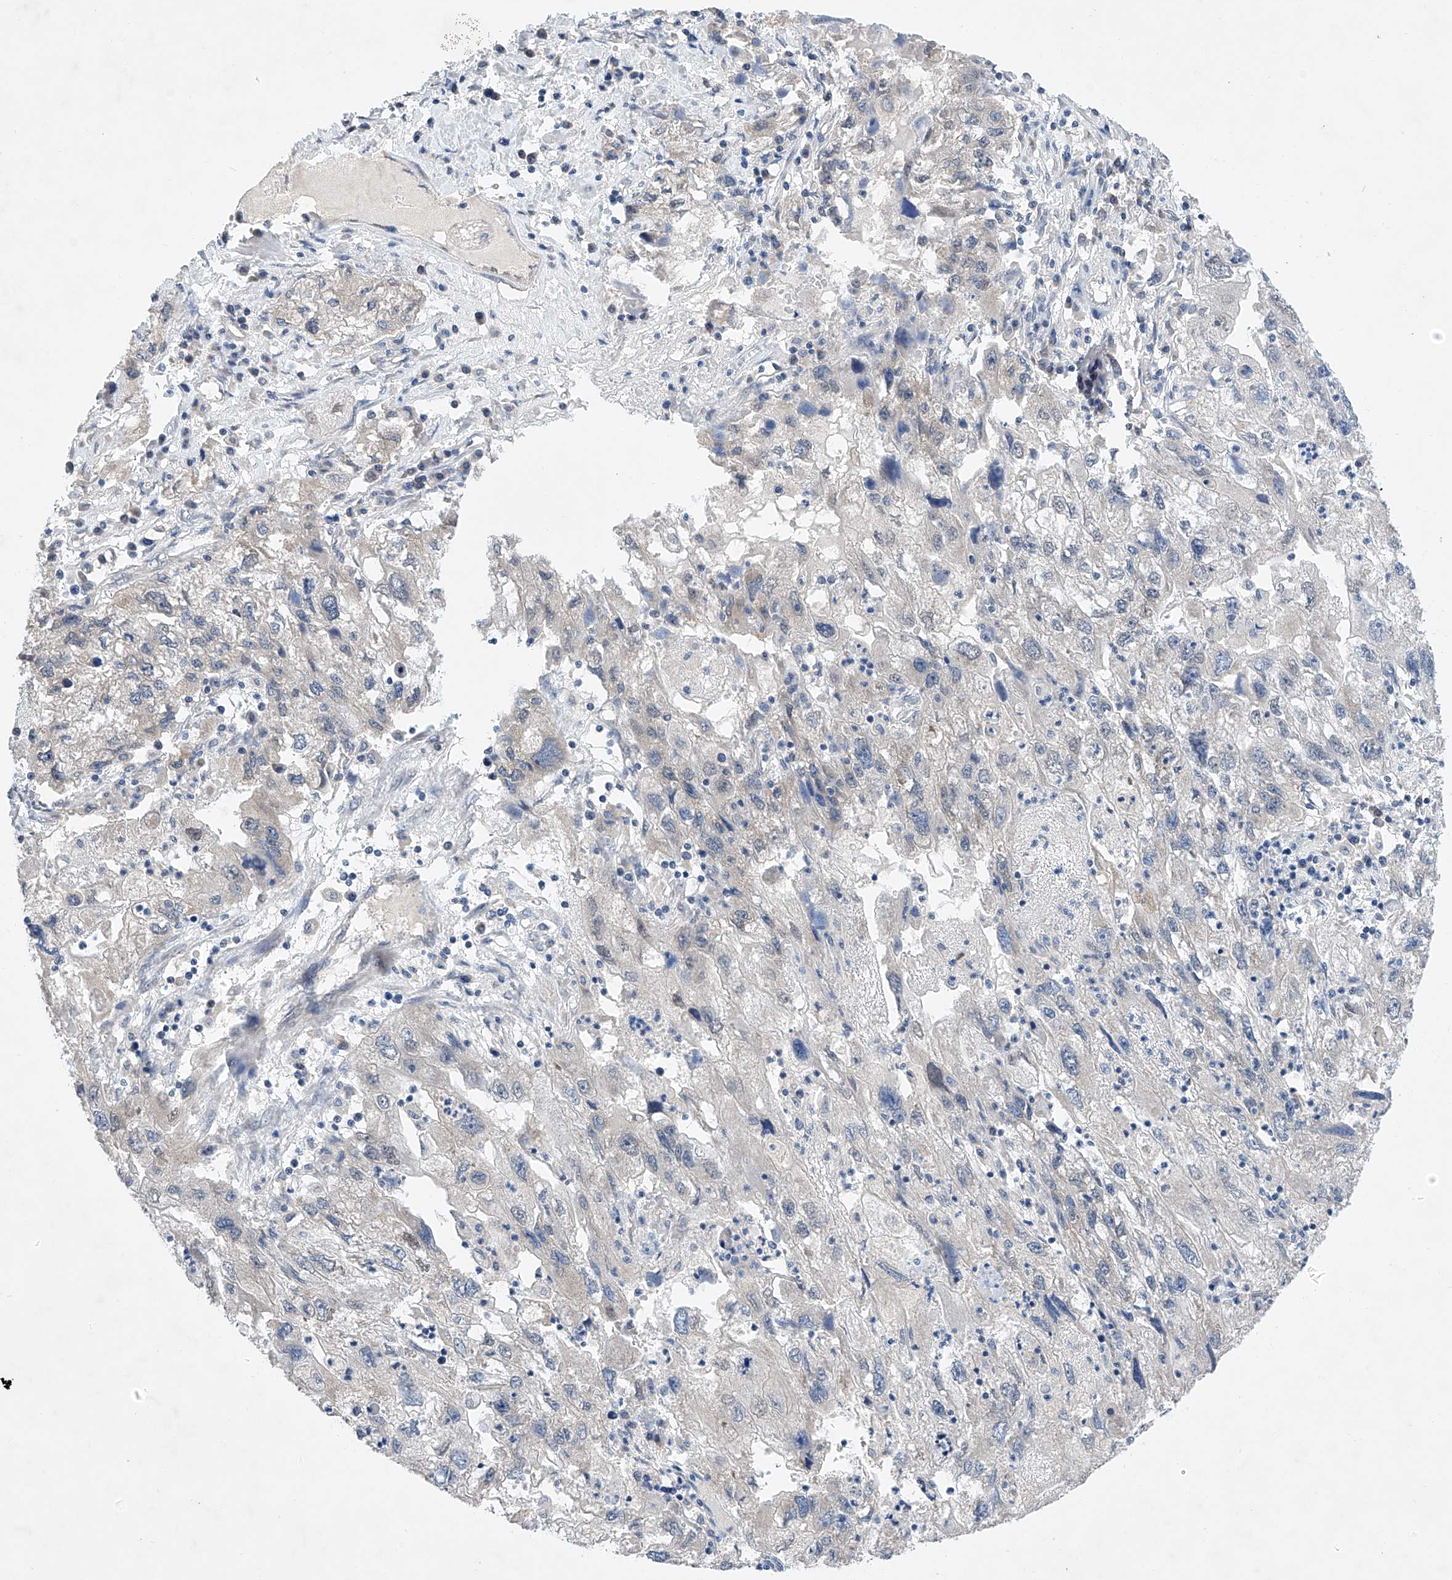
{"staining": {"intensity": "negative", "quantity": "none", "location": "none"}, "tissue": "endometrial cancer", "cell_type": "Tumor cells", "image_type": "cancer", "snomed": [{"axis": "morphology", "description": "Adenocarcinoma, NOS"}, {"axis": "topography", "description": "Endometrium"}], "caption": "Tumor cells are negative for protein expression in human adenocarcinoma (endometrial). (DAB (3,3'-diaminobenzidine) immunohistochemistry visualized using brightfield microscopy, high magnification).", "gene": "C6orf118", "patient": {"sex": "female", "age": 49}}